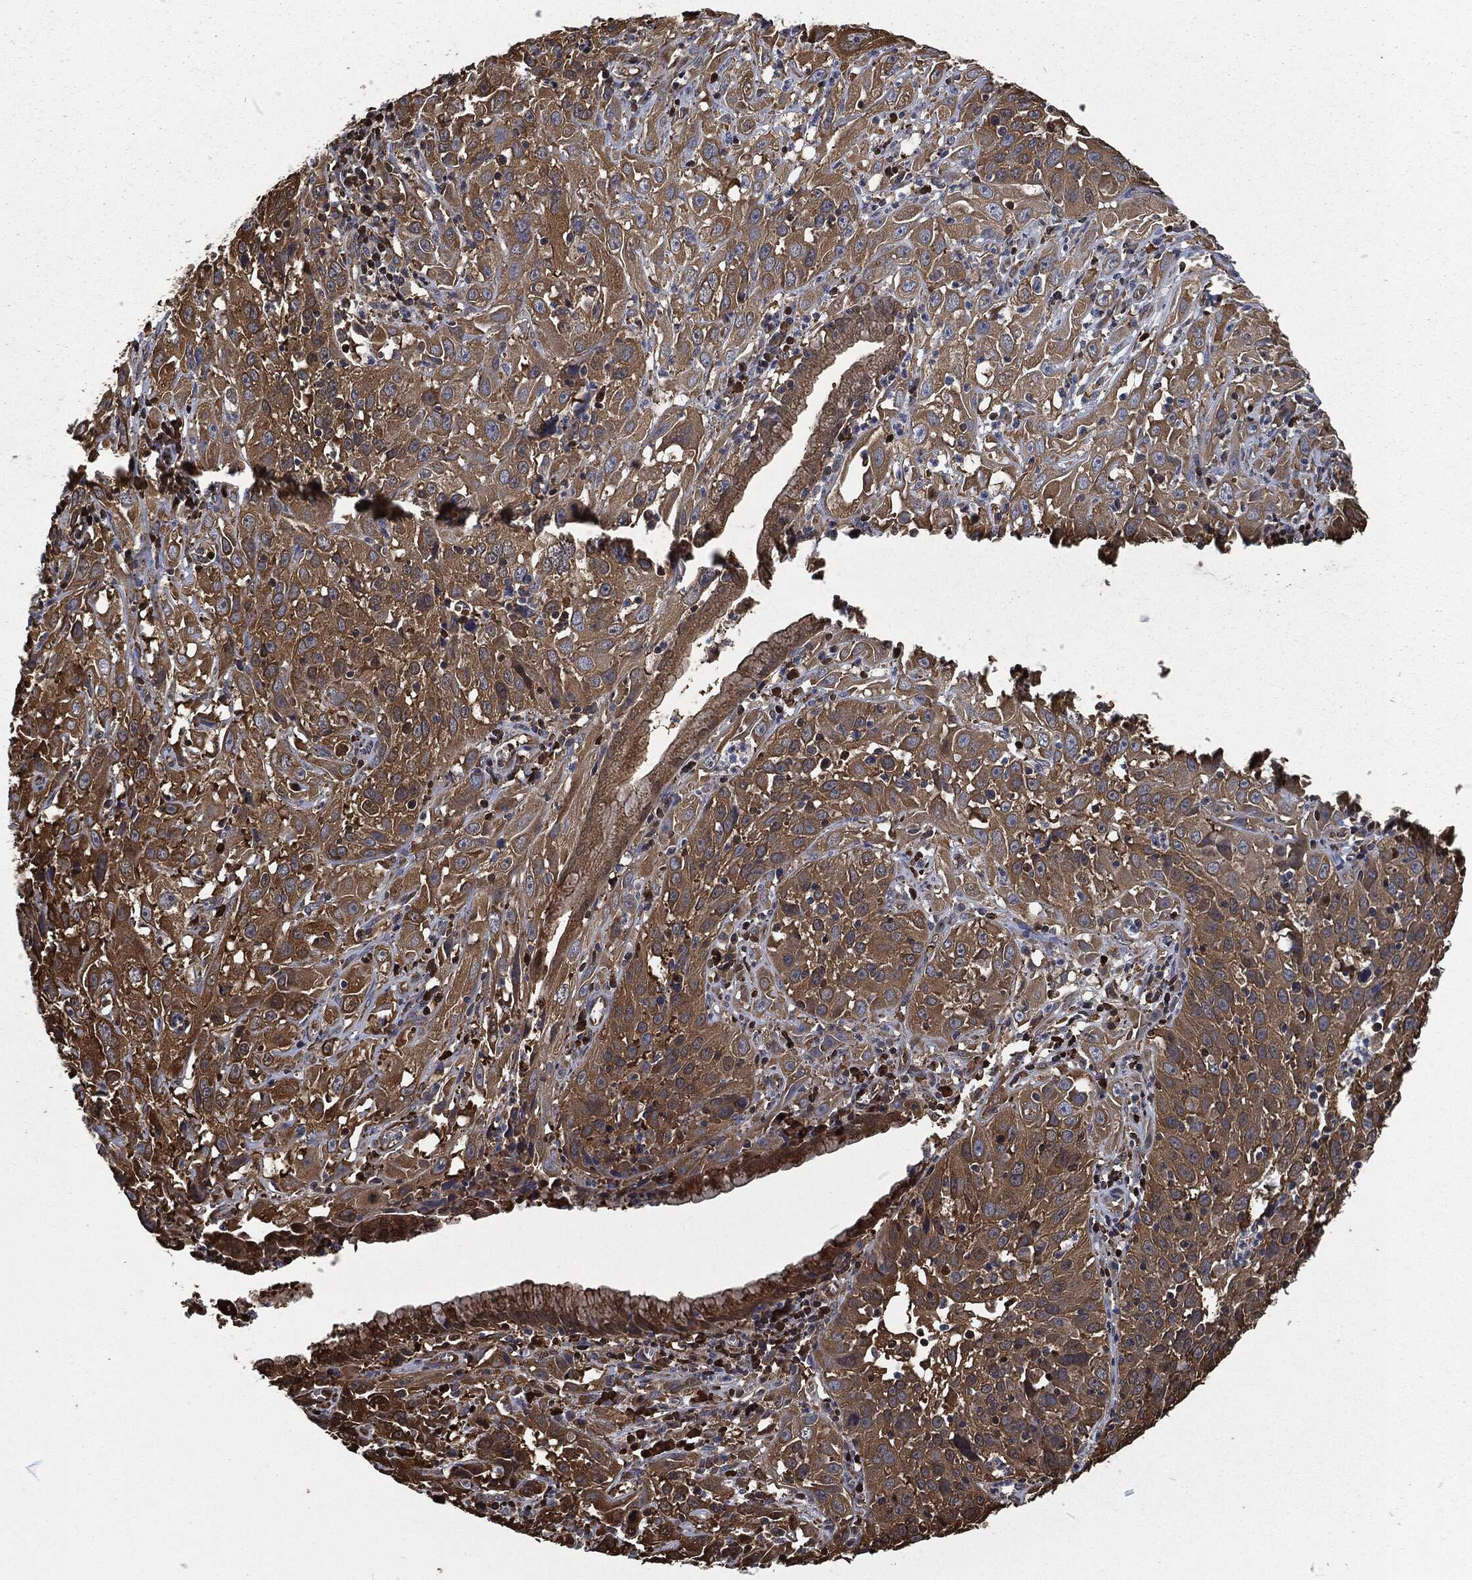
{"staining": {"intensity": "moderate", "quantity": "25%-75%", "location": "cytoplasmic/membranous"}, "tissue": "cervical cancer", "cell_type": "Tumor cells", "image_type": "cancer", "snomed": [{"axis": "morphology", "description": "Squamous cell carcinoma, NOS"}, {"axis": "topography", "description": "Cervix"}], "caption": "A brown stain shows moderate cytoplasmic/membranous positivity of a protein in human squamous cell carcinoma (cervical) tumor cells.", "gene": "PRDX4", "patient": {"sex": "female", "age": 32}}